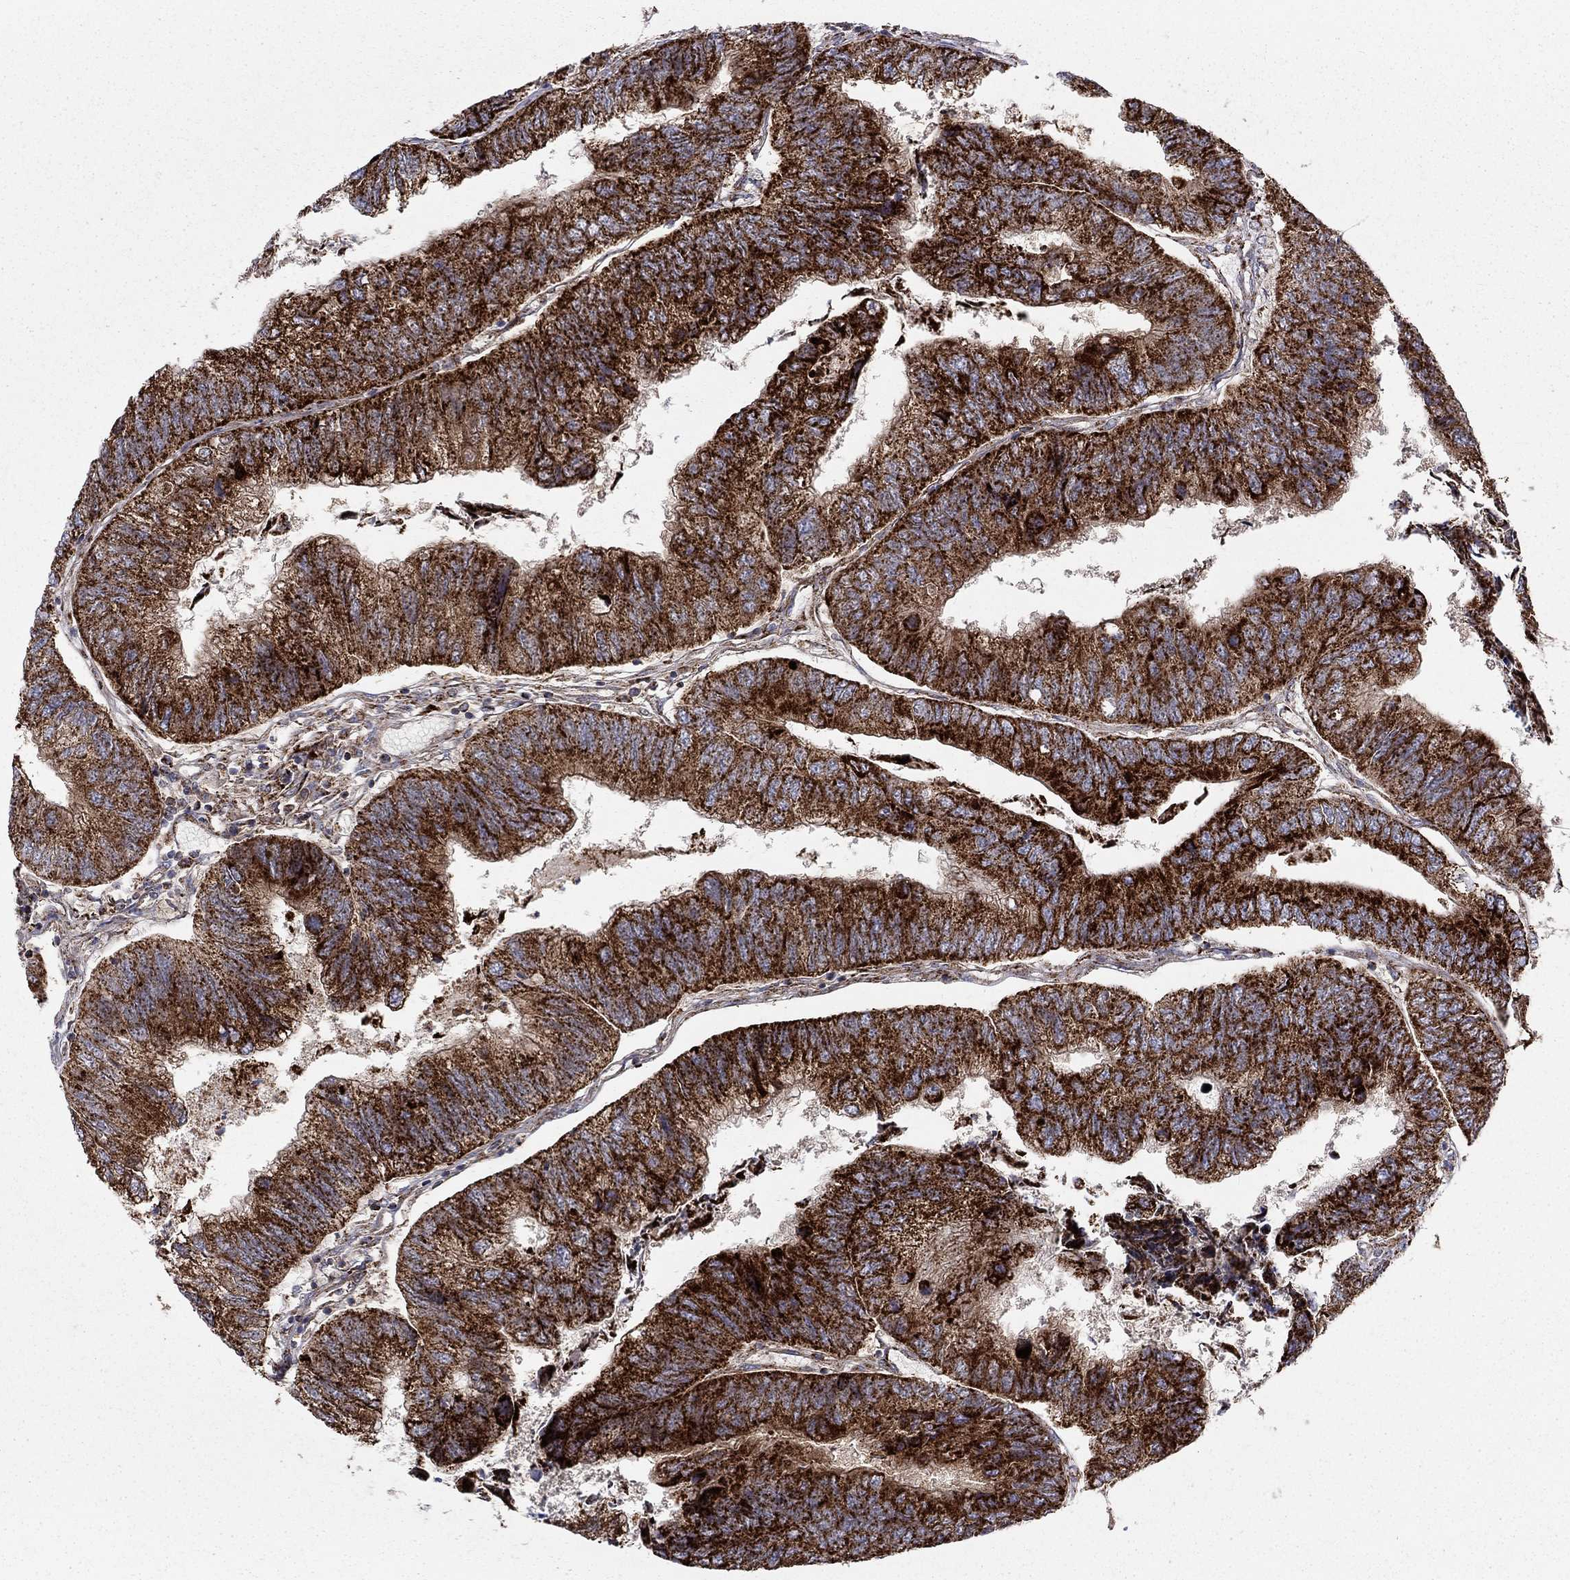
{"staining": {"intensity": "strong", "quantity": ">75%", "location": "cytoplasmic/membranous"}, "tissue": "colorectal cancer", "cell_type": "Tumor cells", "image_type": "cancer", "snomed": [{"axis": "morphology", "description": "Adenocarcinoma, NOS"}, {"axis": "topography", "description": "Colon"}], "caption": "High-magnification brightfield microscopy of adenocarcinoma (colorectal) stained with DAB (3,3'-diaminobenzidine) (brown) and counterstained with hematoxylin (blue). tumor cells exhibit strong cytoplasmic/membranous expression is identified in approximately>75% of cells.", "gene": "ALDH1B1", "patient": {"sex": "female", "age": 67}}